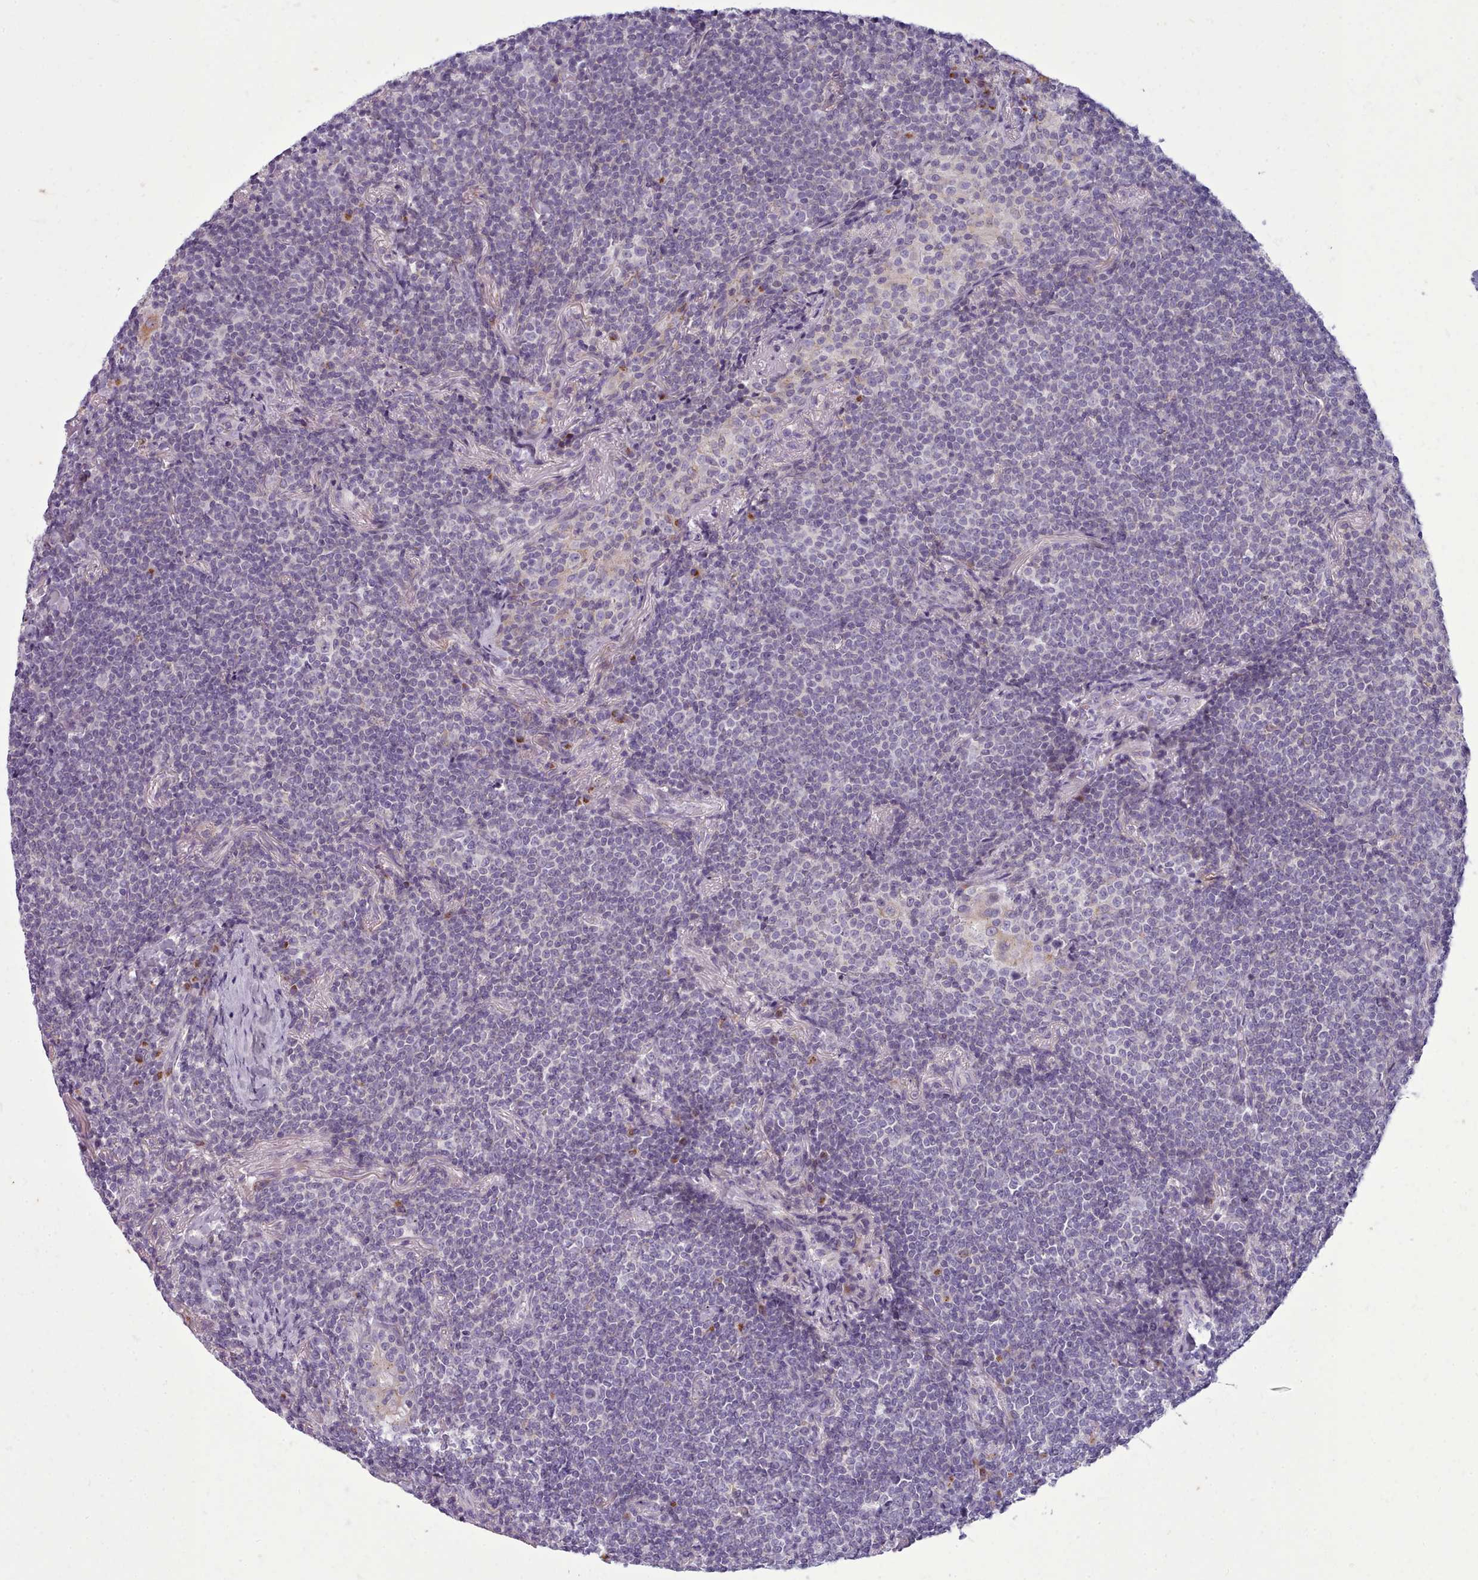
{"staining": {"intensity": "negative", "quantity": "none", "location": "none"}, "tissue": "lymphoma", "cell_type": "Tumor cells", "image_type": "cancer", "snomed": [{"axis": "morphology", "description": "Malignant lymphoma, non-Hodgkin's type, Low grade"}, {"axis": "topography", "description": "Lung"}], "caption": "This is a histopathology image of immunohistochemistry (IHC) staining of low-grade malignant lymphoma, non-Hodgkin's type, which shows no expression in tumor cells. (DAB (3,3'-diaminobenzidine) immunohistochemistry, high magnification).", "gene": "MYRFL", "patient": {"sex": "female", "age": 71}}